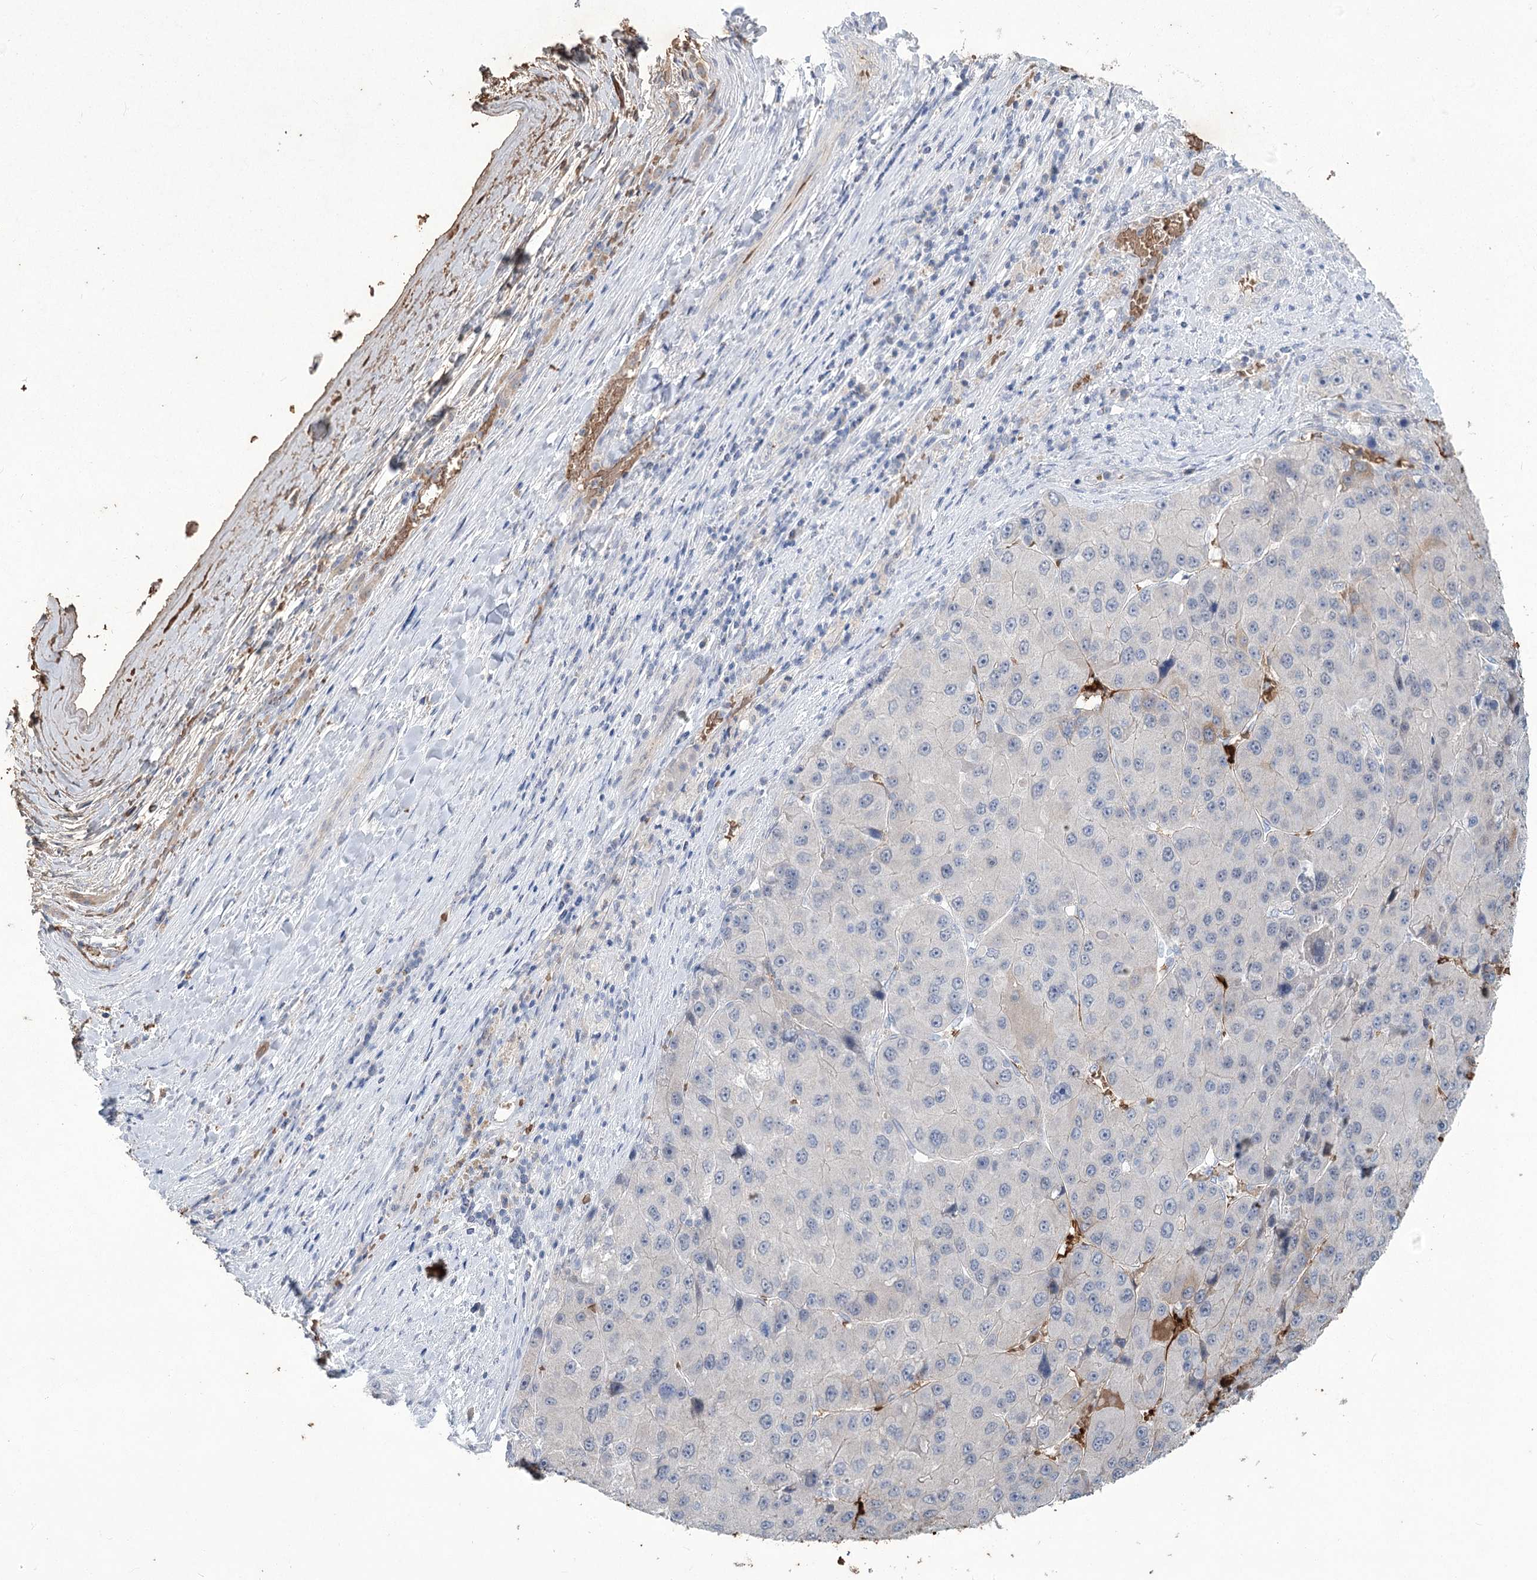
{"staining": {"intensity": "negative", "quantity": "none", "location": "none"}, "tissue": "liver cancer", "cell_type": "Tumor cells", "image_type": "cancer", "snomed": [{"axis": "morphology", "description": "Carcinoma, Hepatocellular, NOS"}, {"axis": "topography", "description": "Liver"}], "caption": "A high-resolution histopathology image shows immunohistochemistry (IHC) staining of hepatocellular carcinoma (liver), which demonstrates no significant positivity in tumor cells.", "gene": "HBA1", "patient": {"sex": "female", "age": 73}}